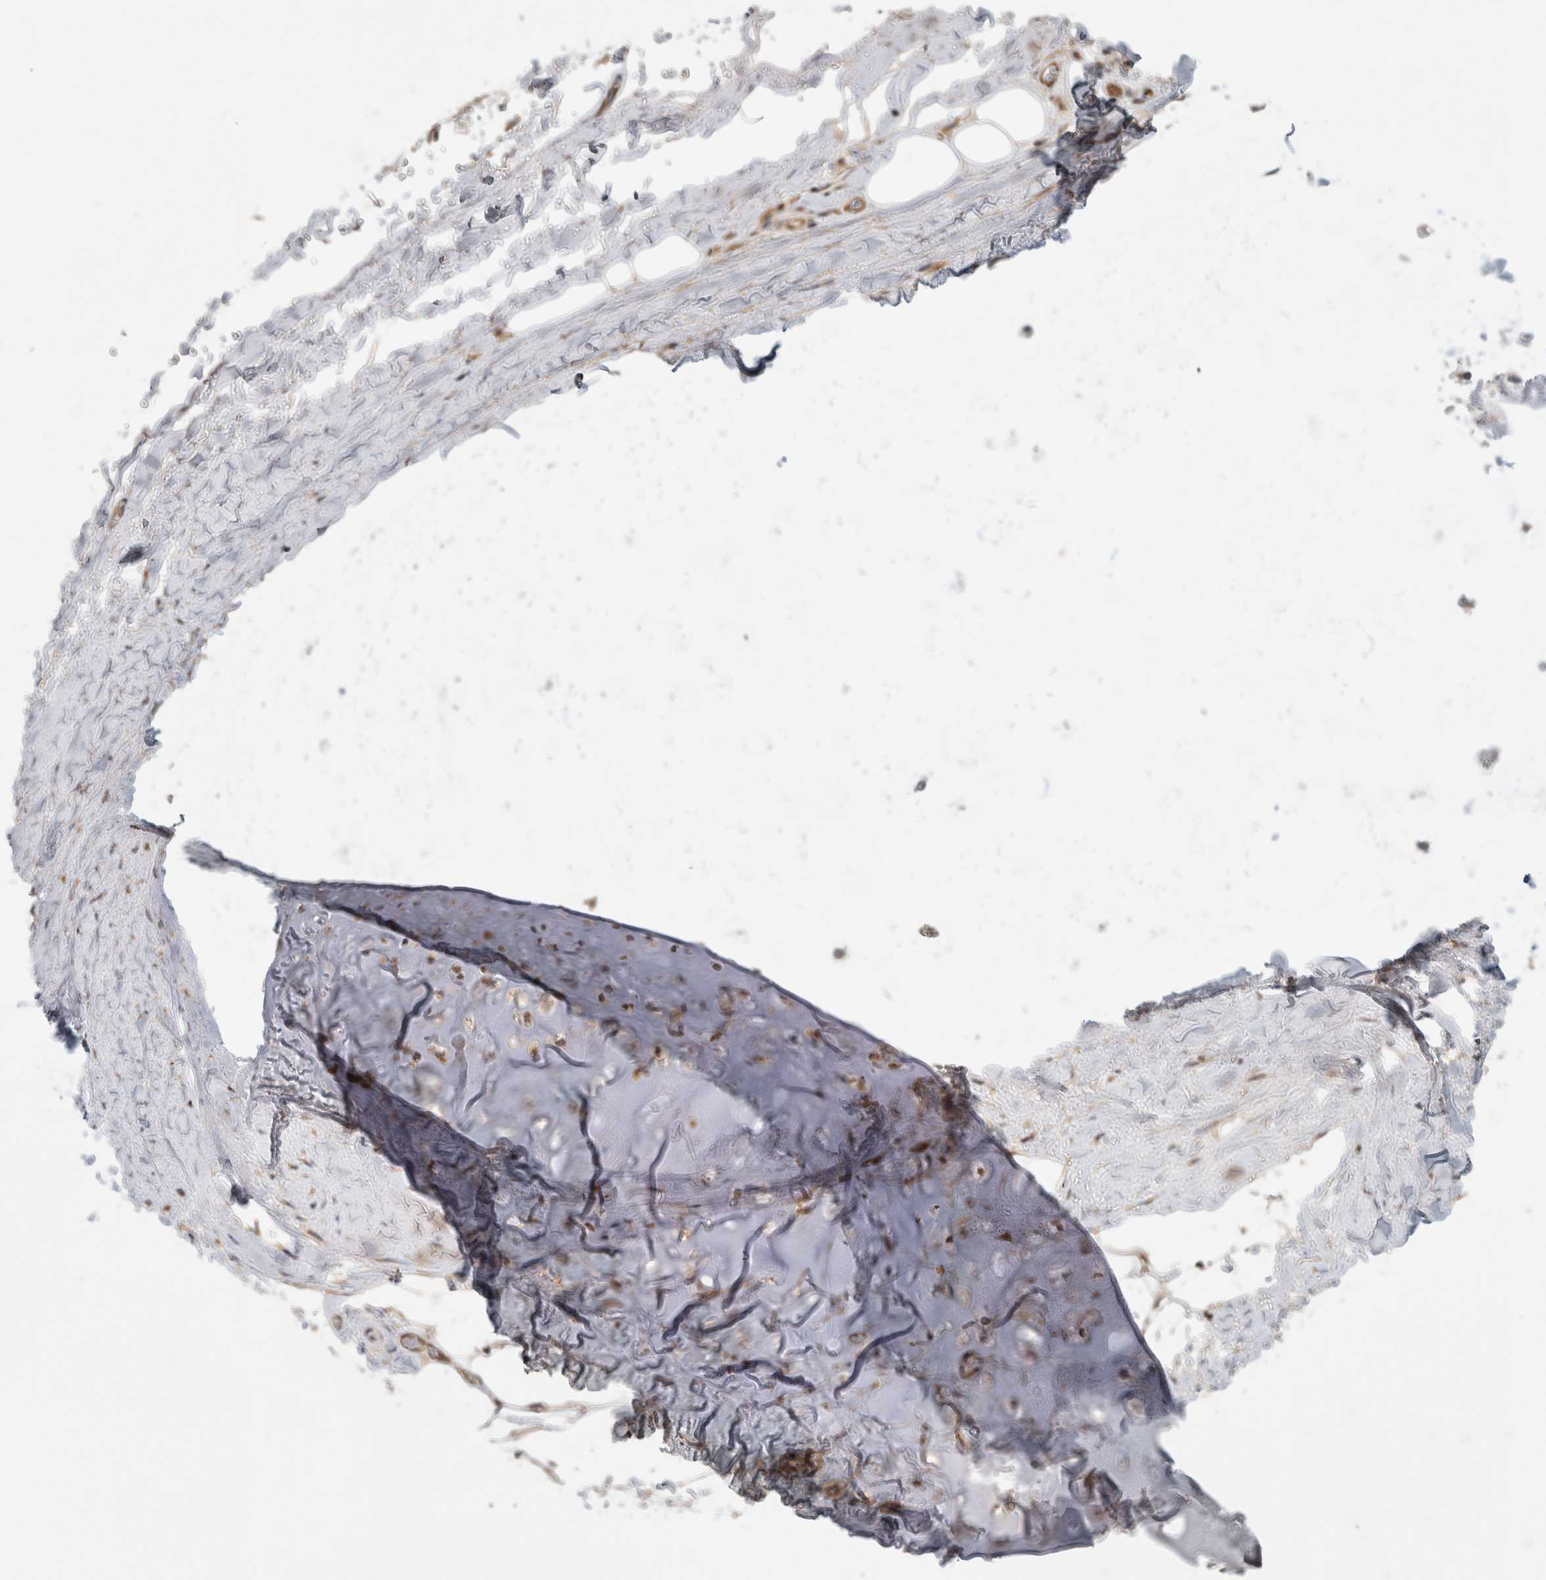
{"staining": {"intensity": "moderate", "quantity": "25%-75%", "location": "cytoplasmic/membranous"}, "tissue": "adipose tissue", "cell_type": "Adipocytes", "image_type": "normal", "snomed": [{"axis": "morphology", "description": "Normal tissue, NOS"}, {"axis": "topography", "description": "Cartilage tissue"}], "caption": "About 25%-75% of adipocytes in unremarkable adipose tissue demonstrate moderate cytoplasmic/membranous protein positivity as visualized by brown immunohistochemical staining.", "gene": "WASF2", "patient": {"sex": "female", "age": 63}}